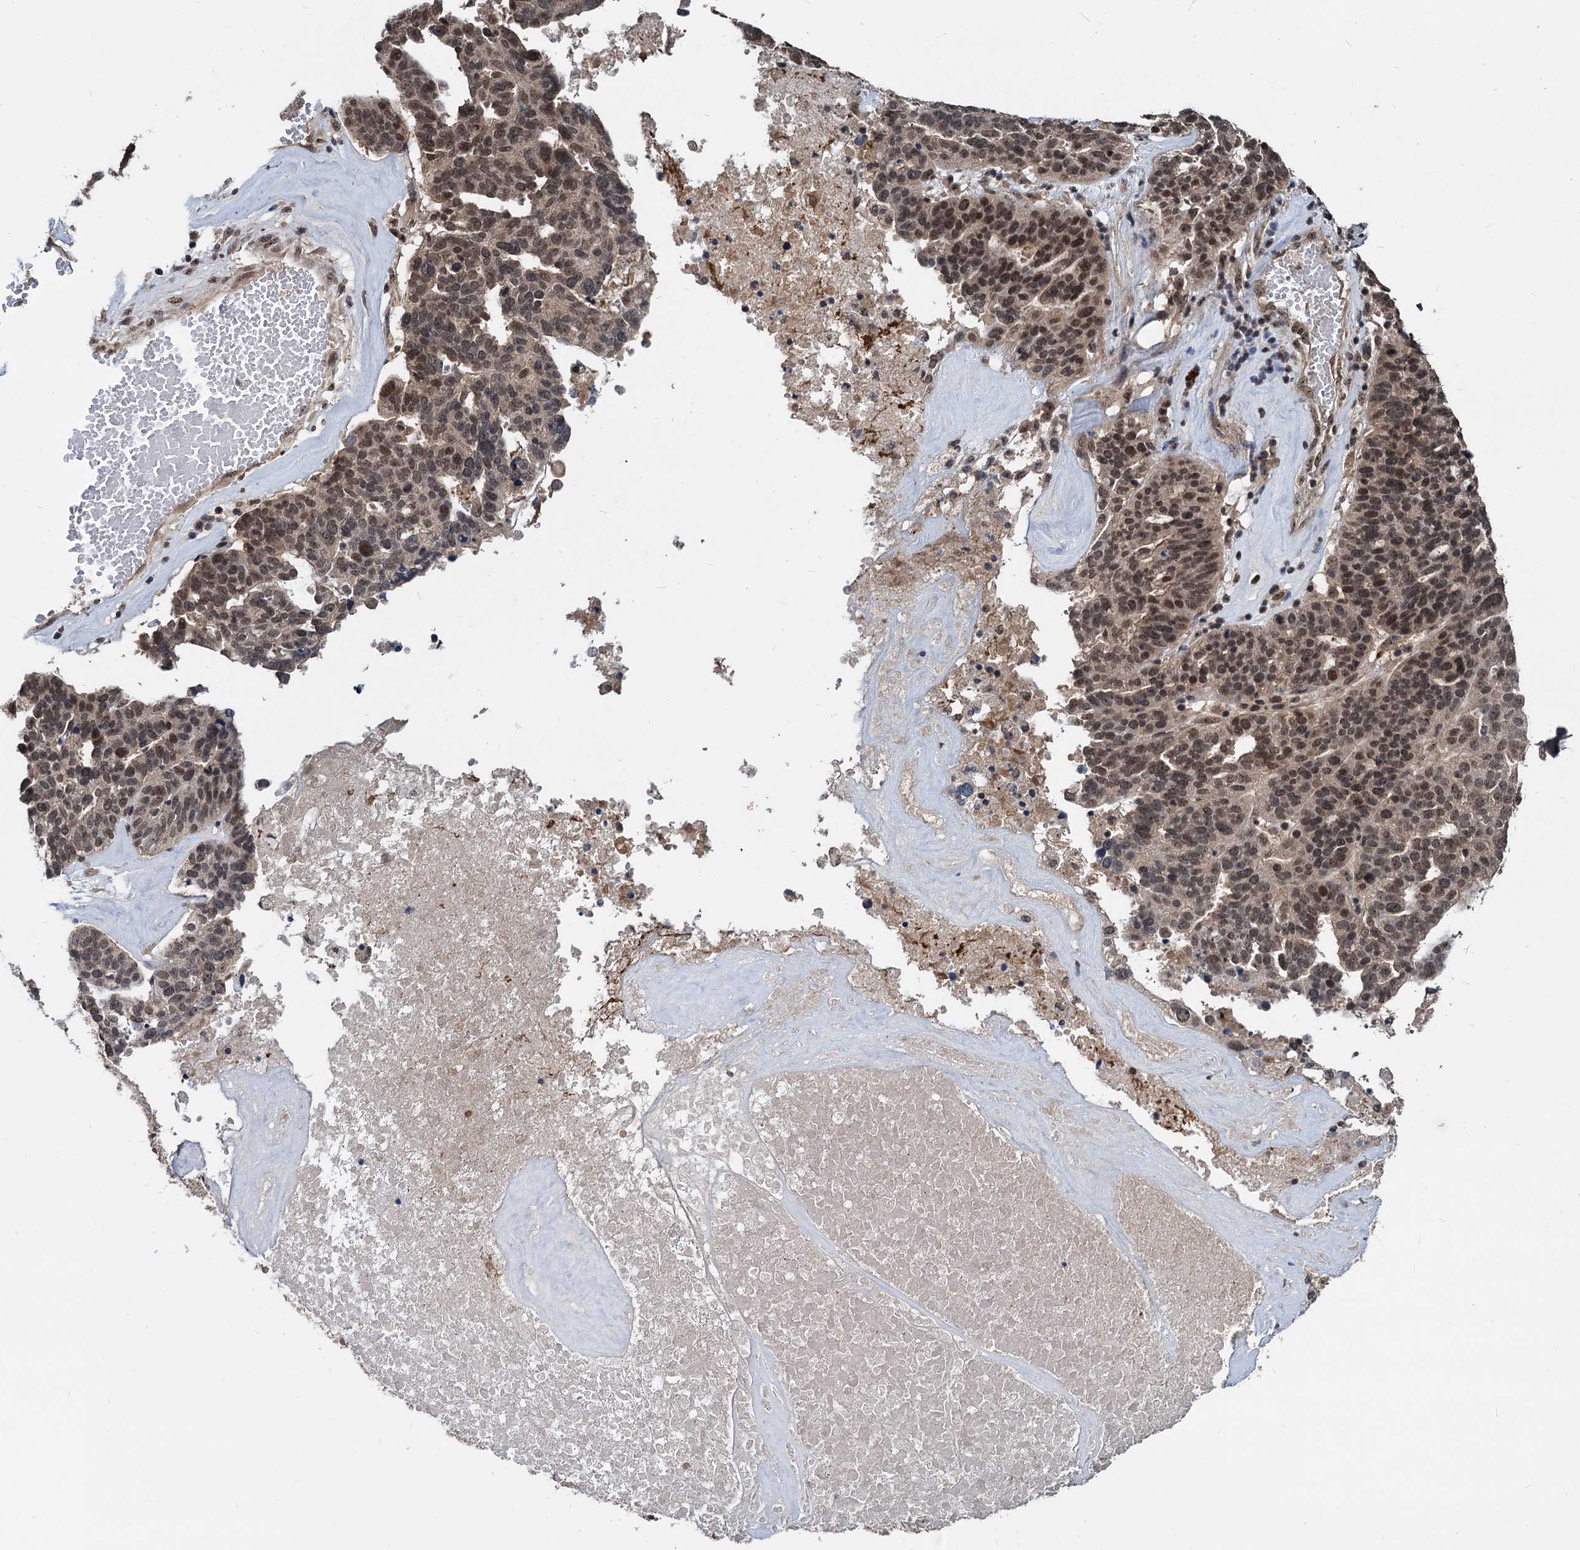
{"staining": {"intensity": "moderate", "quantity": ">75%", "location": "nuclear"}, "tissue": "ovarian cancer", "cell_type": "Tumor cells", "image_type": "cancer", "snomed": [{"axis": "morphology", "description": "Cystadenocarcinoma, serous, NOS"}, {"axis": "topography", "description": "Ovary"}], "caption": "The micrograph displays staining of ovarian cancer, revealing moderate nuclear protein staining (brown color) within tumor cells.", "gene": "FAM216B", "patient": {"sex": "female", "age": 59}}